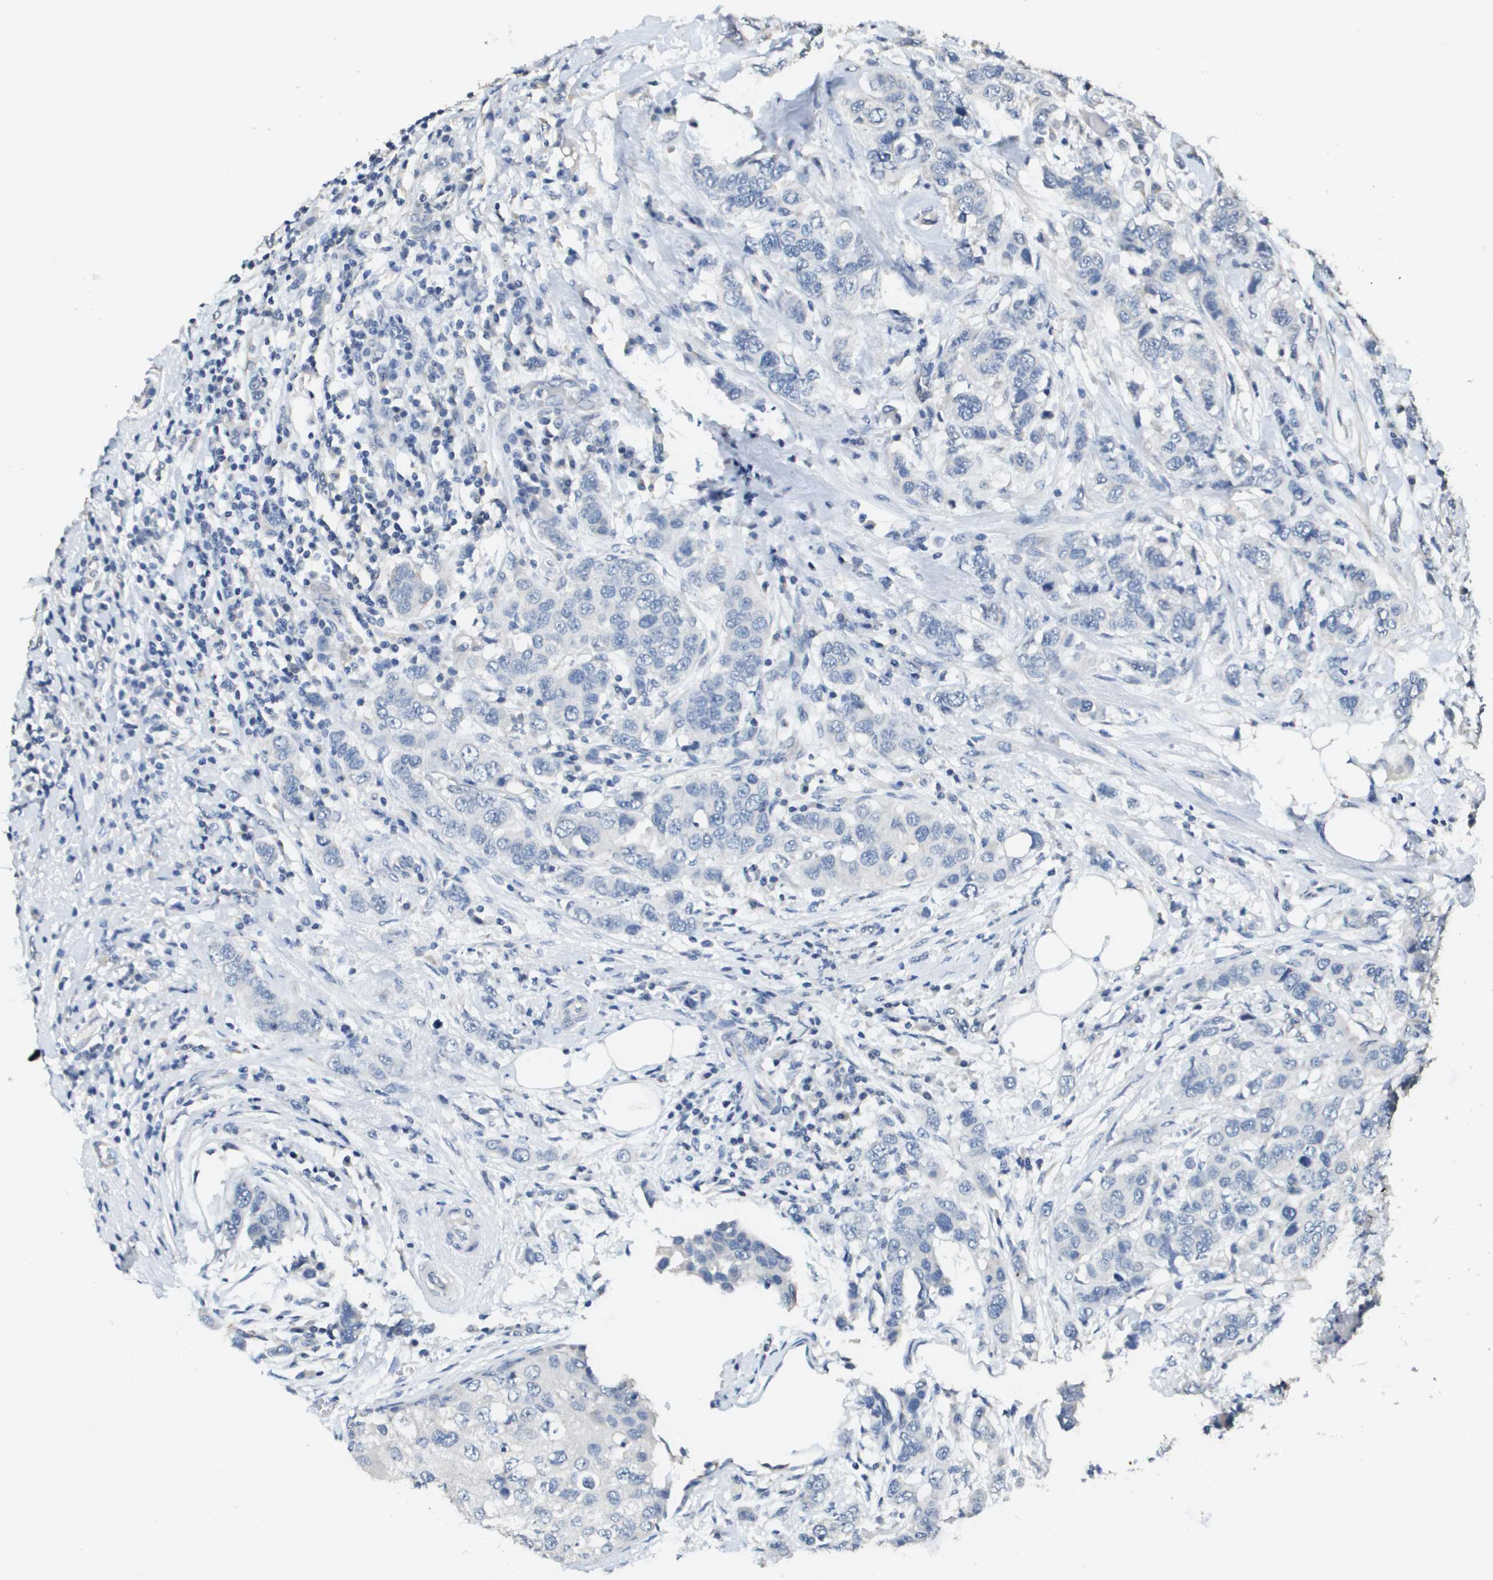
{"staining": {"intensity": "negative", "quantity": "none", "location": "none"}, "tissue": "breast cancer", "cell_type": "Tumor cells", "image_type": "cancer", "snomed": [{"axis": "morphology", "description": "Duct carcinoma"}, {"axis": "topography", "description": "Breast"}], "caption": "The histopathology image exhibits no staining of tumor cells in breast cancer (invasive ductal carcinoma). (DAB (3,3'-diaminobenzidine) IHC with hematoxylin counter stain).", "gene": "MT3", "patient": {"sex": "female", "age": 50}}